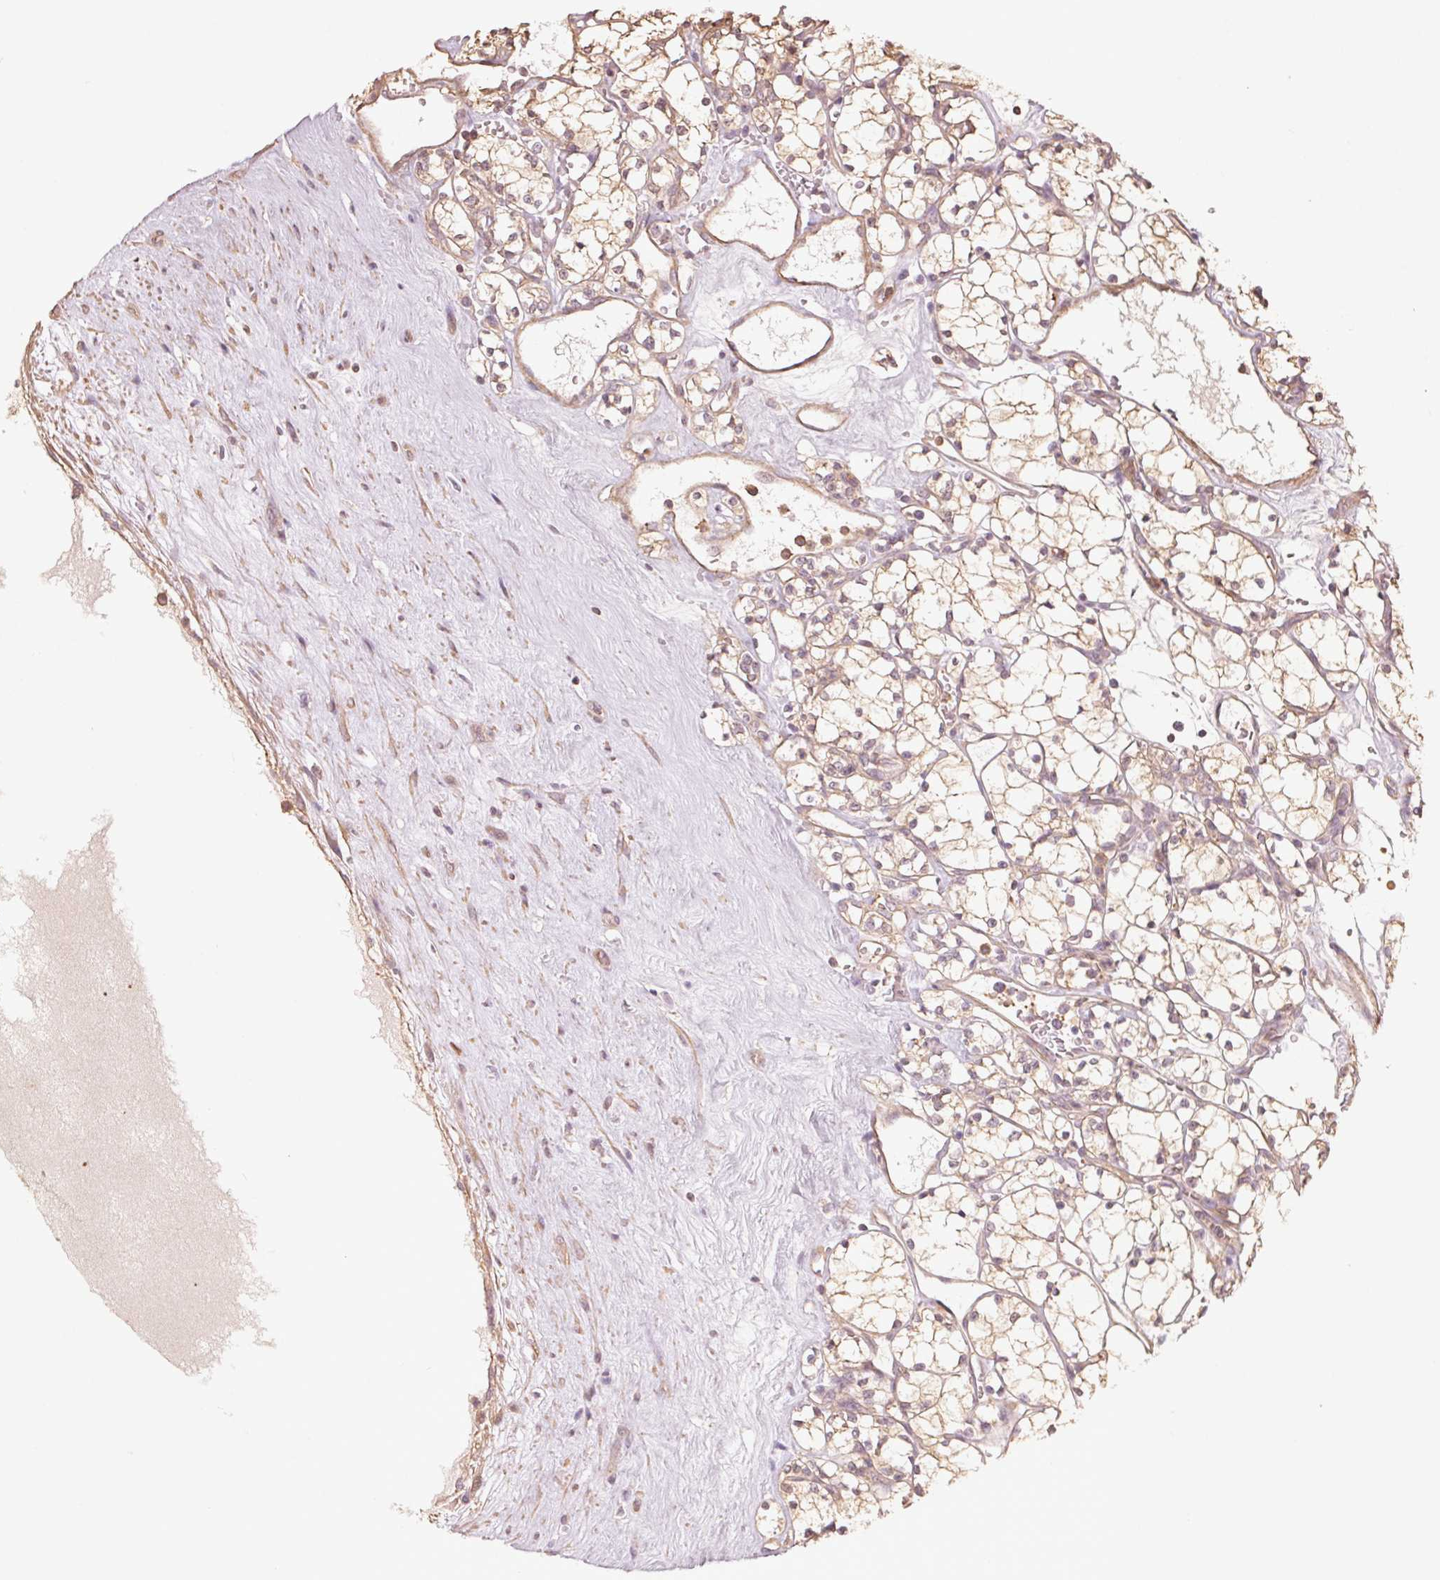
{"staining": {"intensity": "weak", "quantity": ">75%", "location": "cytoplasmic/membranous"}, "tissue": "renal cancer", "cell_type": "Tumor cells", "image_type": "cancer", "snomed": [{"axis": "morphology", "description": "Adenocarcinoma, NOS"}, {"axis": "topography", "description": "Kidney"}], "caption": "High-power microscopy captured an immunohistochemistry (IHC) micrograph of renal adenocarcinoma, revealing weak cytoplasmic/membranous staining in approximately >75% of tumor cells.", "gene": "QDPR", "patient": {"sex": "female", "age": 69}}